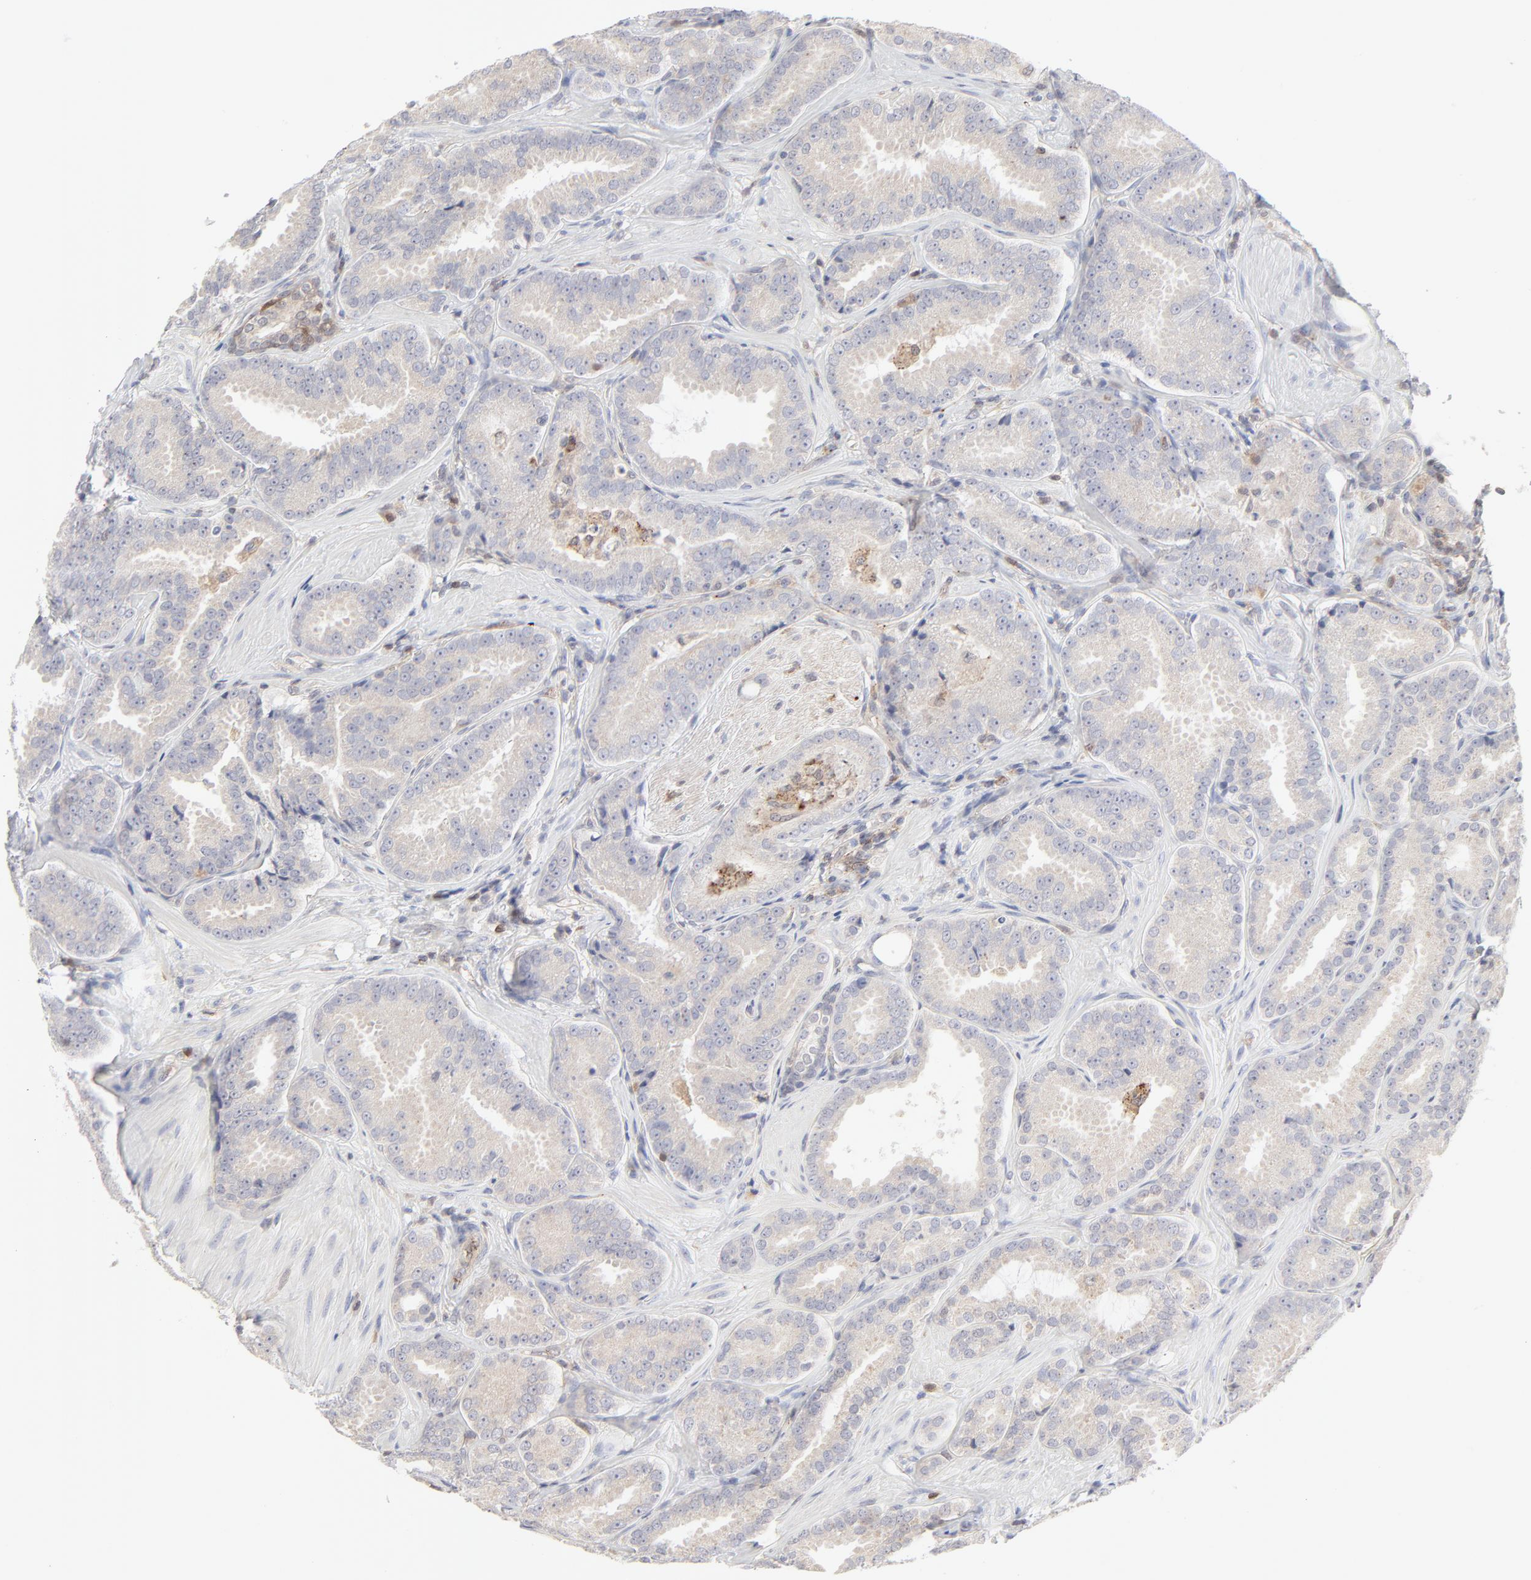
{"staining": {"intensity": "negative", "quantity": "none", "location": "none"}, "tissue": "prostate cancer", "cell_type": "Tumor cells", "image_type": "cancer", "snomed": [{"axis": "morphology", "description": "Adenocarcinoma, Low grade"}, {"axis": "topography", "description": "Prostate"}], "caption": "This is an immunohistochemistry histopathology image of prostate cancer. There is no staining in tumor cells.", "gene": "CDK6", "patient": {"sex": "male", "age": 59}}